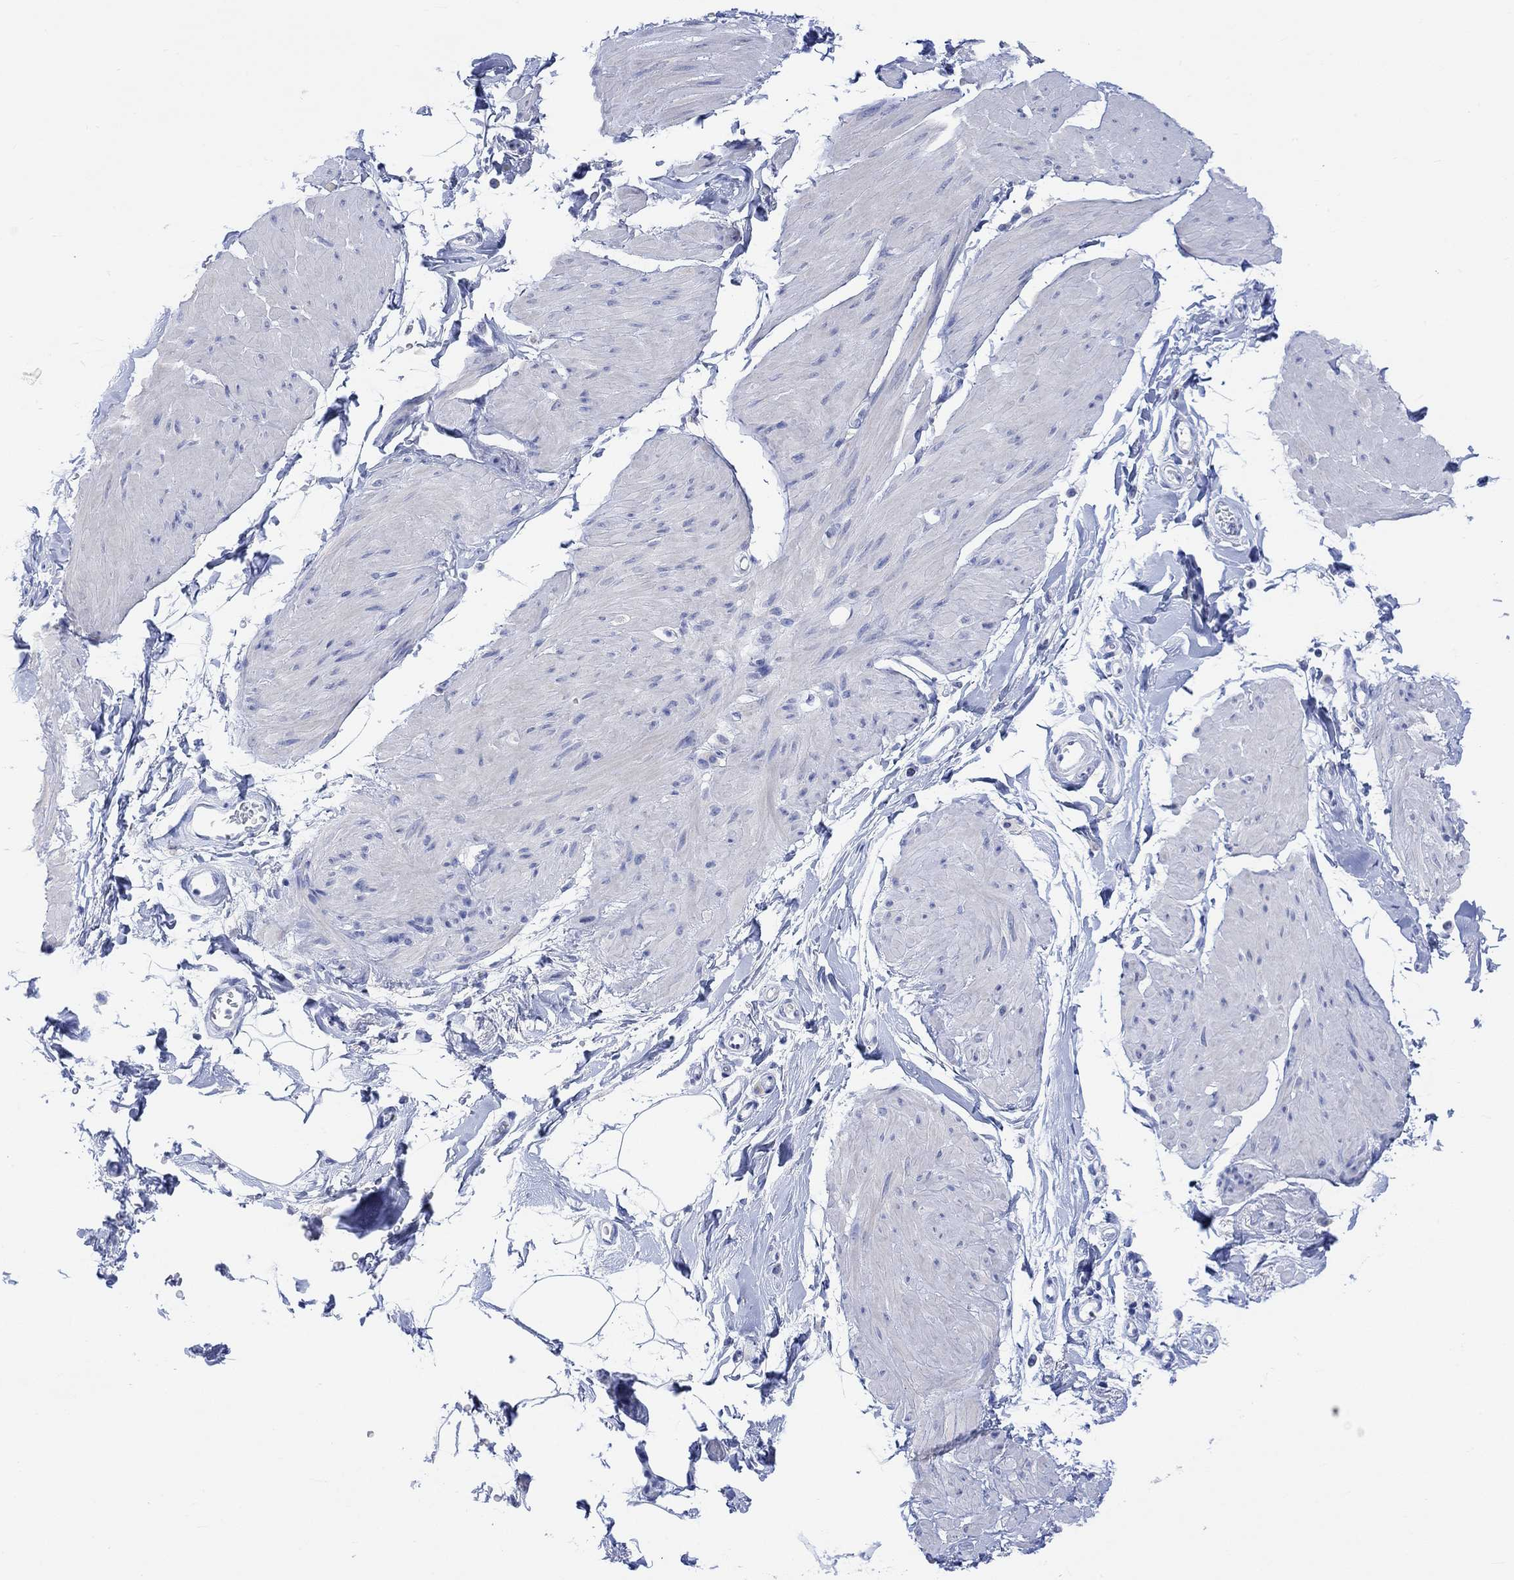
{"staining": {"intensity": "negative", "quantity": "none", "location": "none"}, "tissue": "smooth muscle", "cell_type": "Smooth muscle cells", "image_type": "normal", "snomed": [{"axis": "morphology", "description": "Normal tissue, NOS"}, {"axis": "topography", "description": "Adipose tissue"}, {"axis": "topography", "description": "Smooth muscle"}, {"axis": "topography", "description": "Peripheral nerve tissue"}], "caption": "Human smooth muscle stained for a protein using immunohistochemistry reveals no positivity in smooth muscle cells.", "gene": "CALCA", "patient": {"sex": "male", "age": 83}}